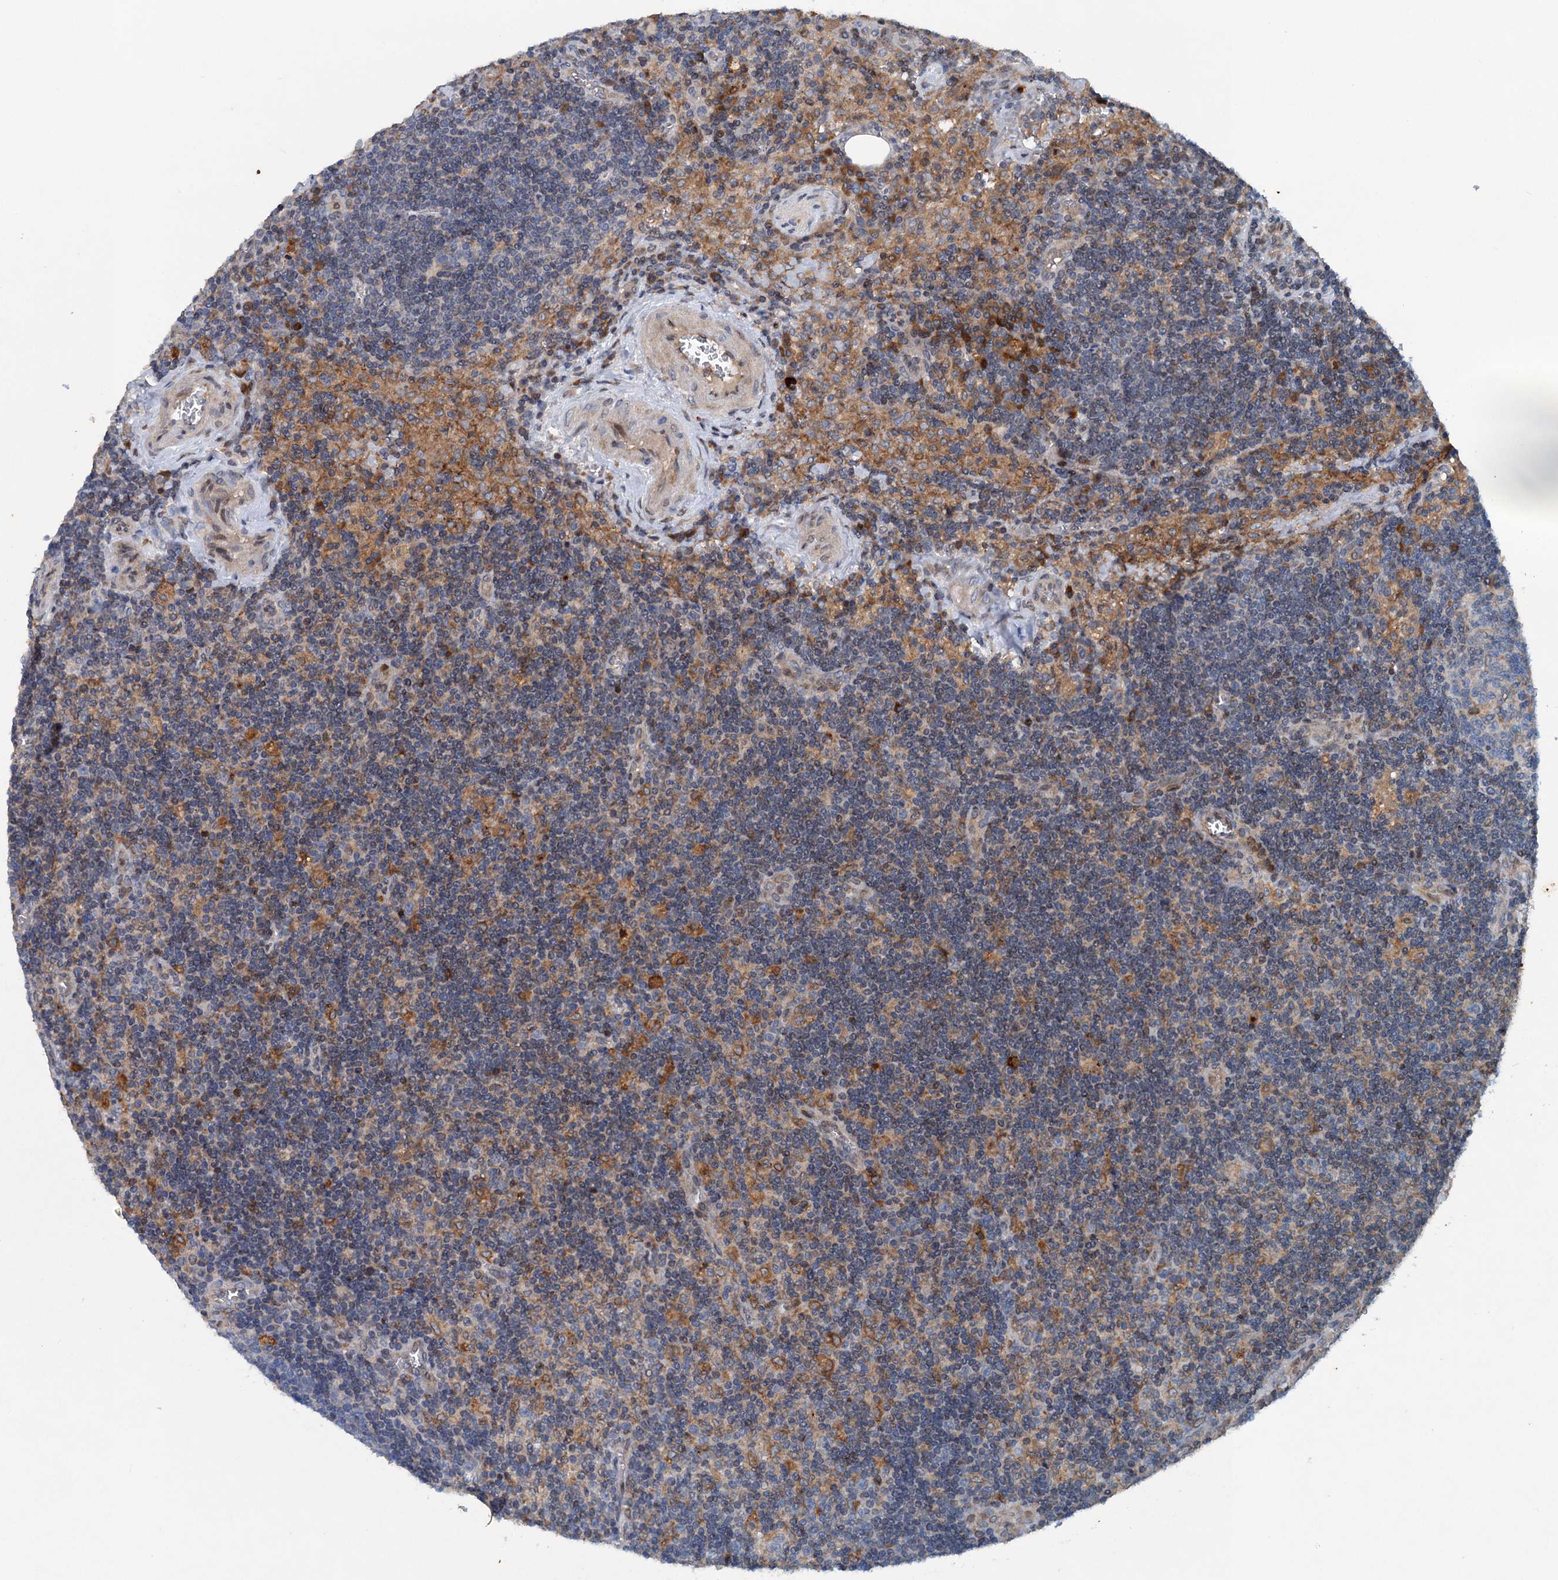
{"staining": {"intensity": "negative", "quantity": "<25%", "location": "cytoplasmic/membranous"}, "tissue": "lymph node", "cell_type": "Germinal center cells", "image_type": "normal", "snomed": [{"axis": "morphology", "description": "Normal tissue, NOS"}, {"axis": "topography", "description": "Lymph node"}], "caption": "This is an immunohistochemistry micrograph of benign lymph node. There is no positivity in germinal center cells.", "gene": "TAPBPL", "patient": {"sex": "male", "age": 58}}